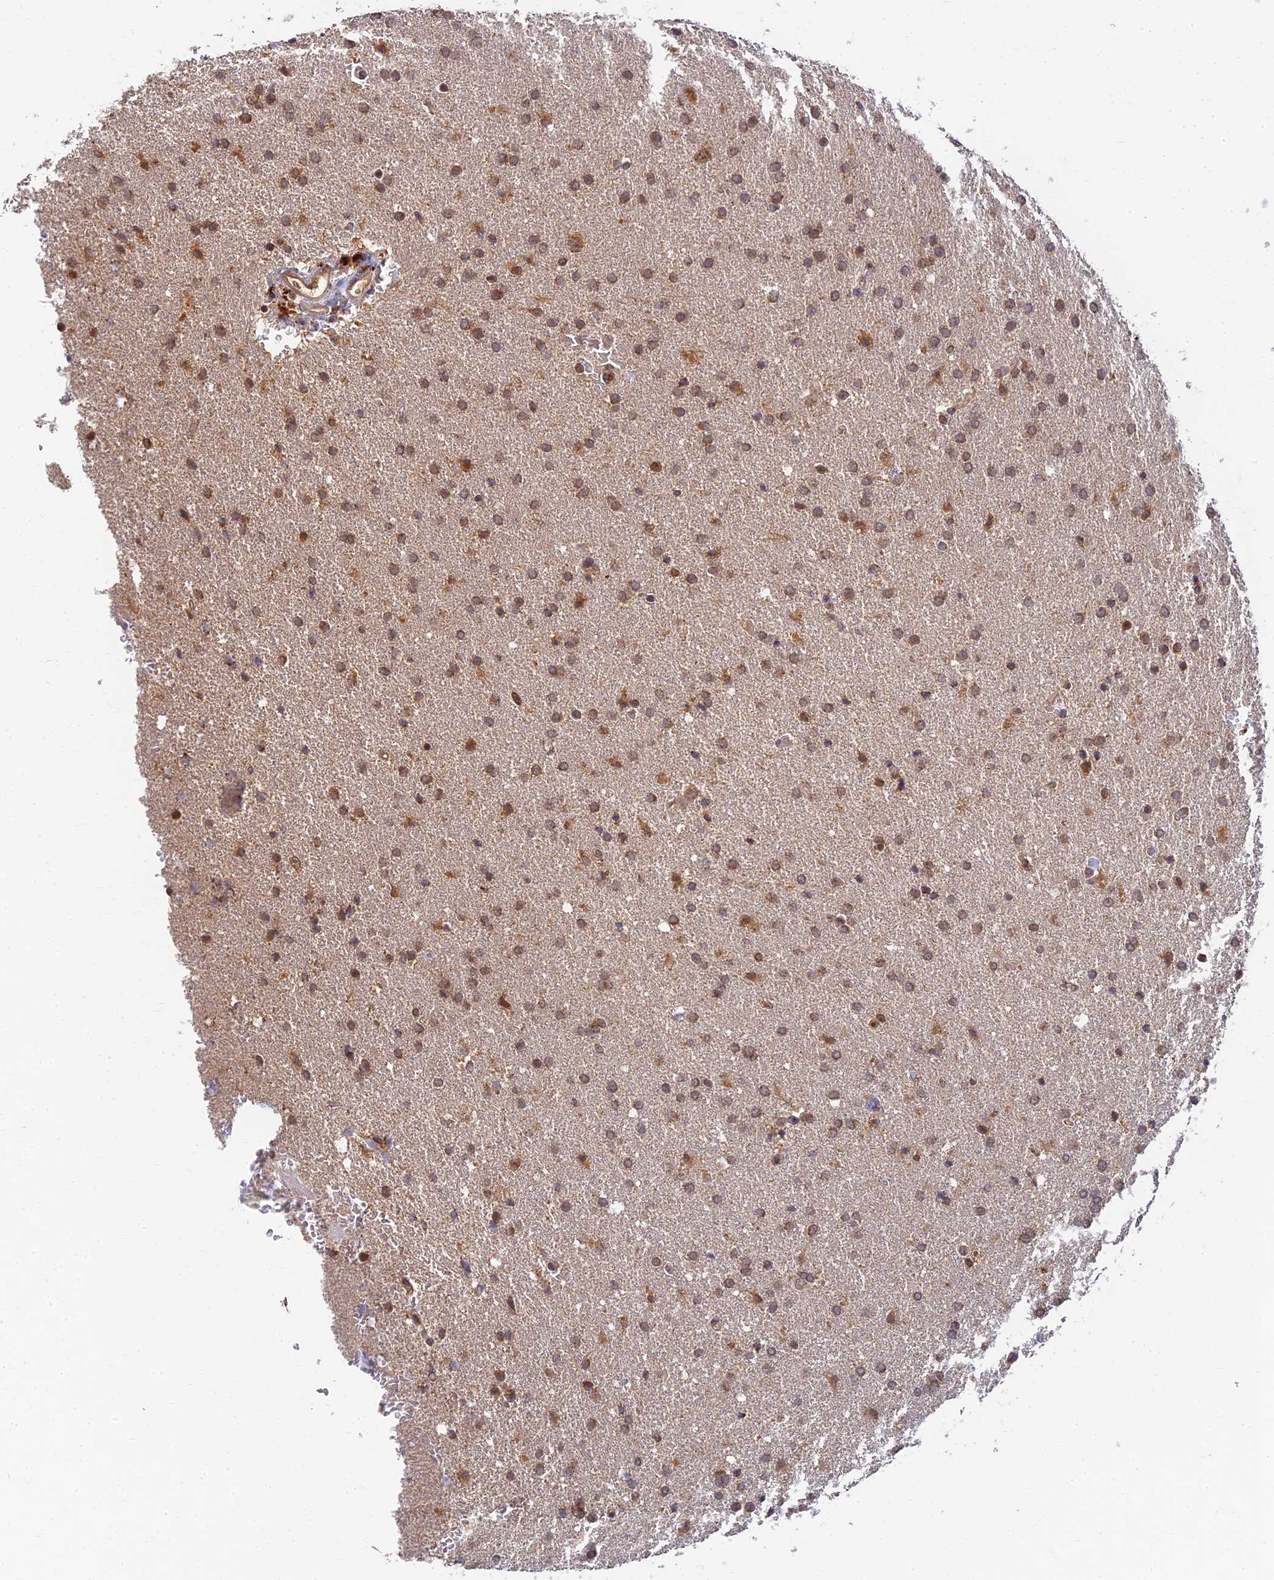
{"staining": {"intensity": "moderate", "quantity": ">75%", "location": "cytoplasmic/membranous"}, "tissue": "glioma", "cell_type": "Tumor cells", "image_type": "cancer", "snomed": [{"axis": "morphology", "description": "Glioma, malignant, High grade"}, {"axis": "topography", "description": "Brain"}], "caption": "Immunohistochemistry photomicrograph of high-grade glioma (malignant) stained for a protein (brown), which shows medium levels of moderate cytoplasmic/membranous staining in approximately >75% of tumor cells.", "gene": "RGL3", "patient": {"sex": "male", "age": 72}}